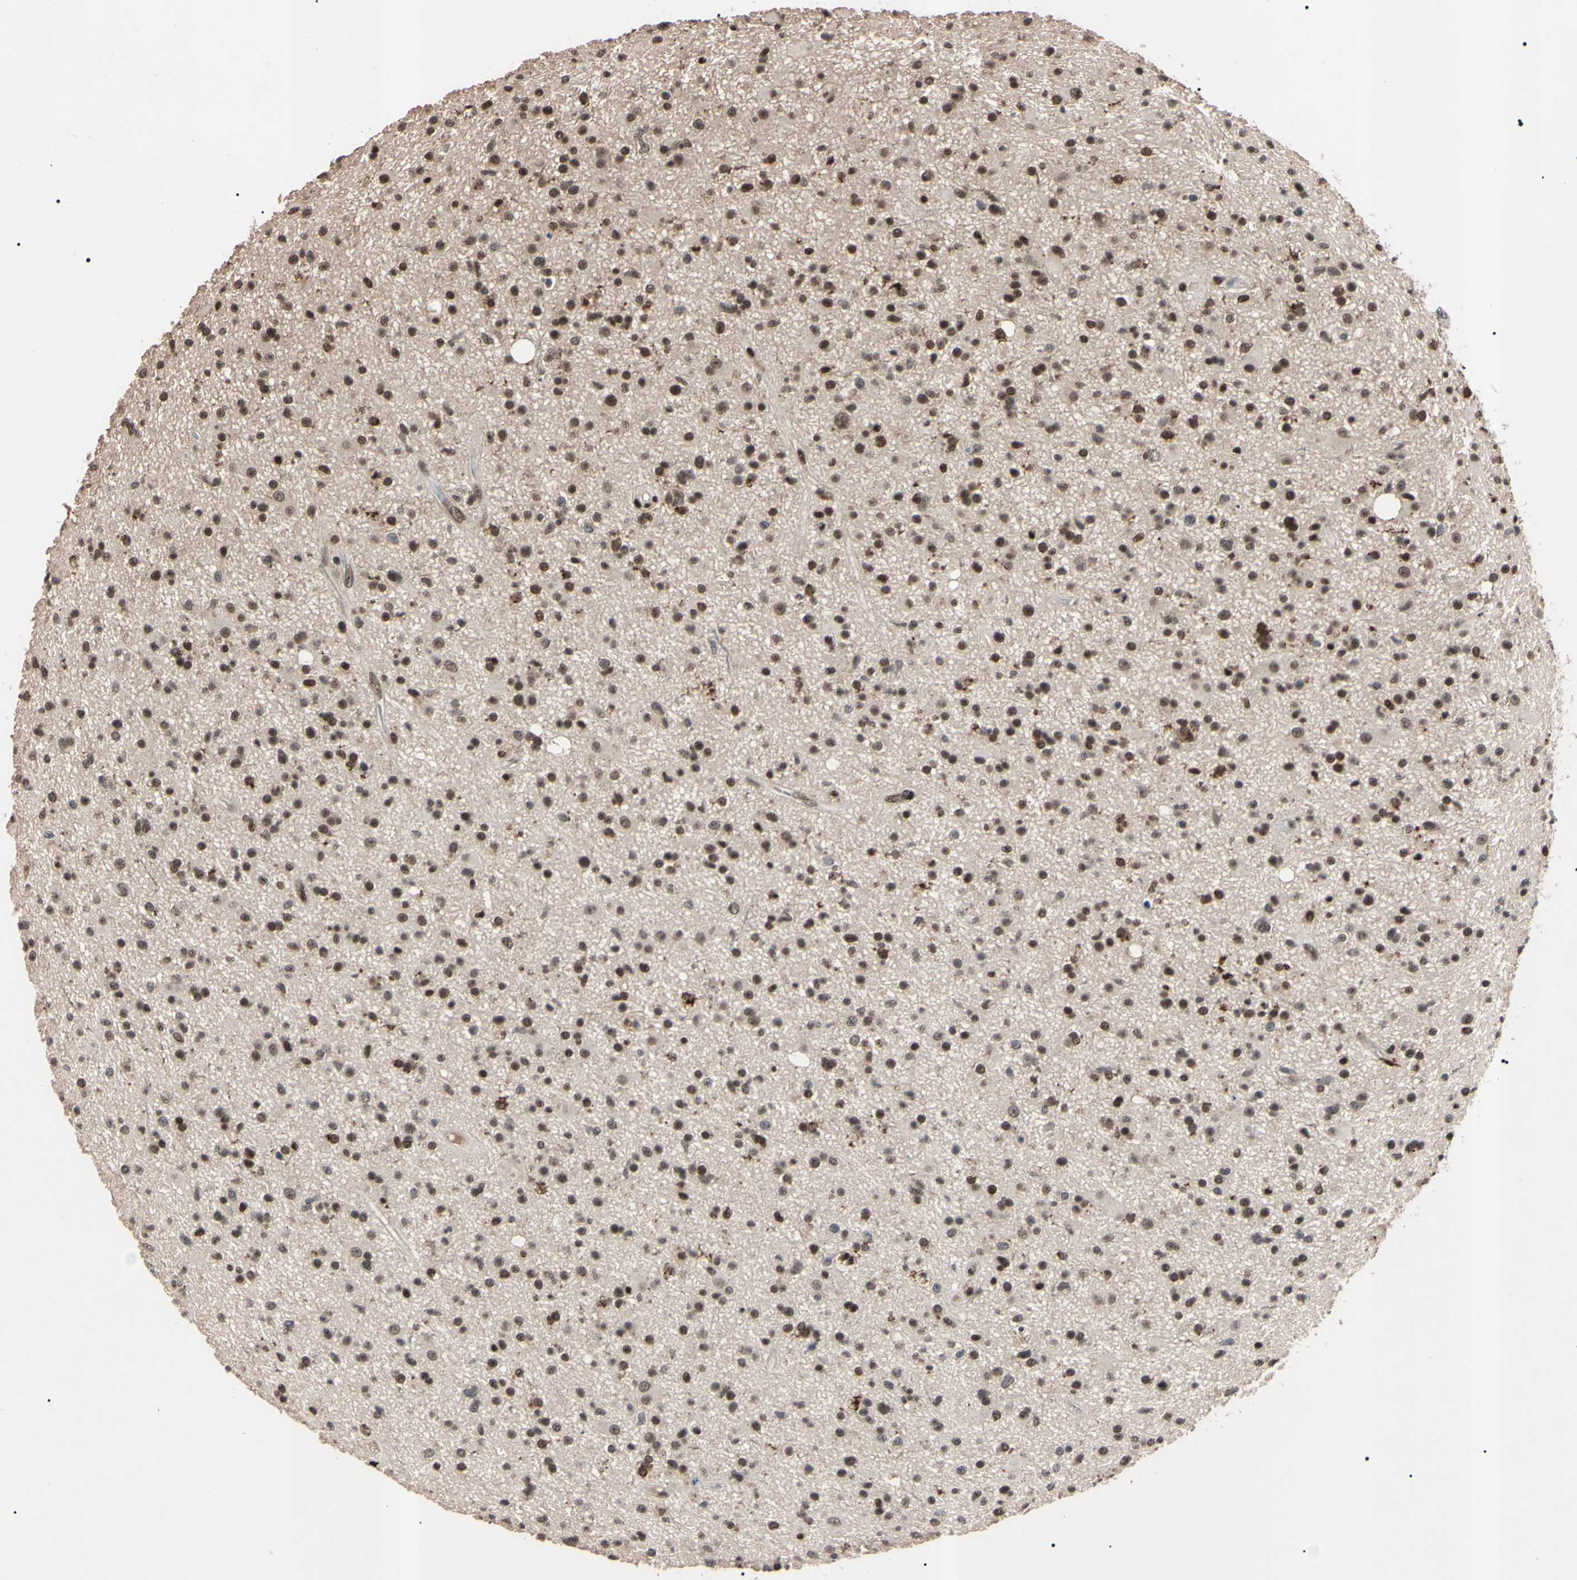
{"staining": {"intensity": "moderate", "quantity": ">75%", "location": "nuclear"}, "tissue": "glioma", "cell_type": "Tumor cells", "image_type": "cancer", "snomed": [{"axis": "morphology", "description": "Glioma, malignant, High grade"}, {"axis": "topography", "description": "Brain"}], "caption": "Glioma was stained to show a protein in brown. There is medium levels of moderate nuclear staining in about >75% of tumor cells.", "gene": "YY1", "patient": {"sex": "male", "age": 33}}